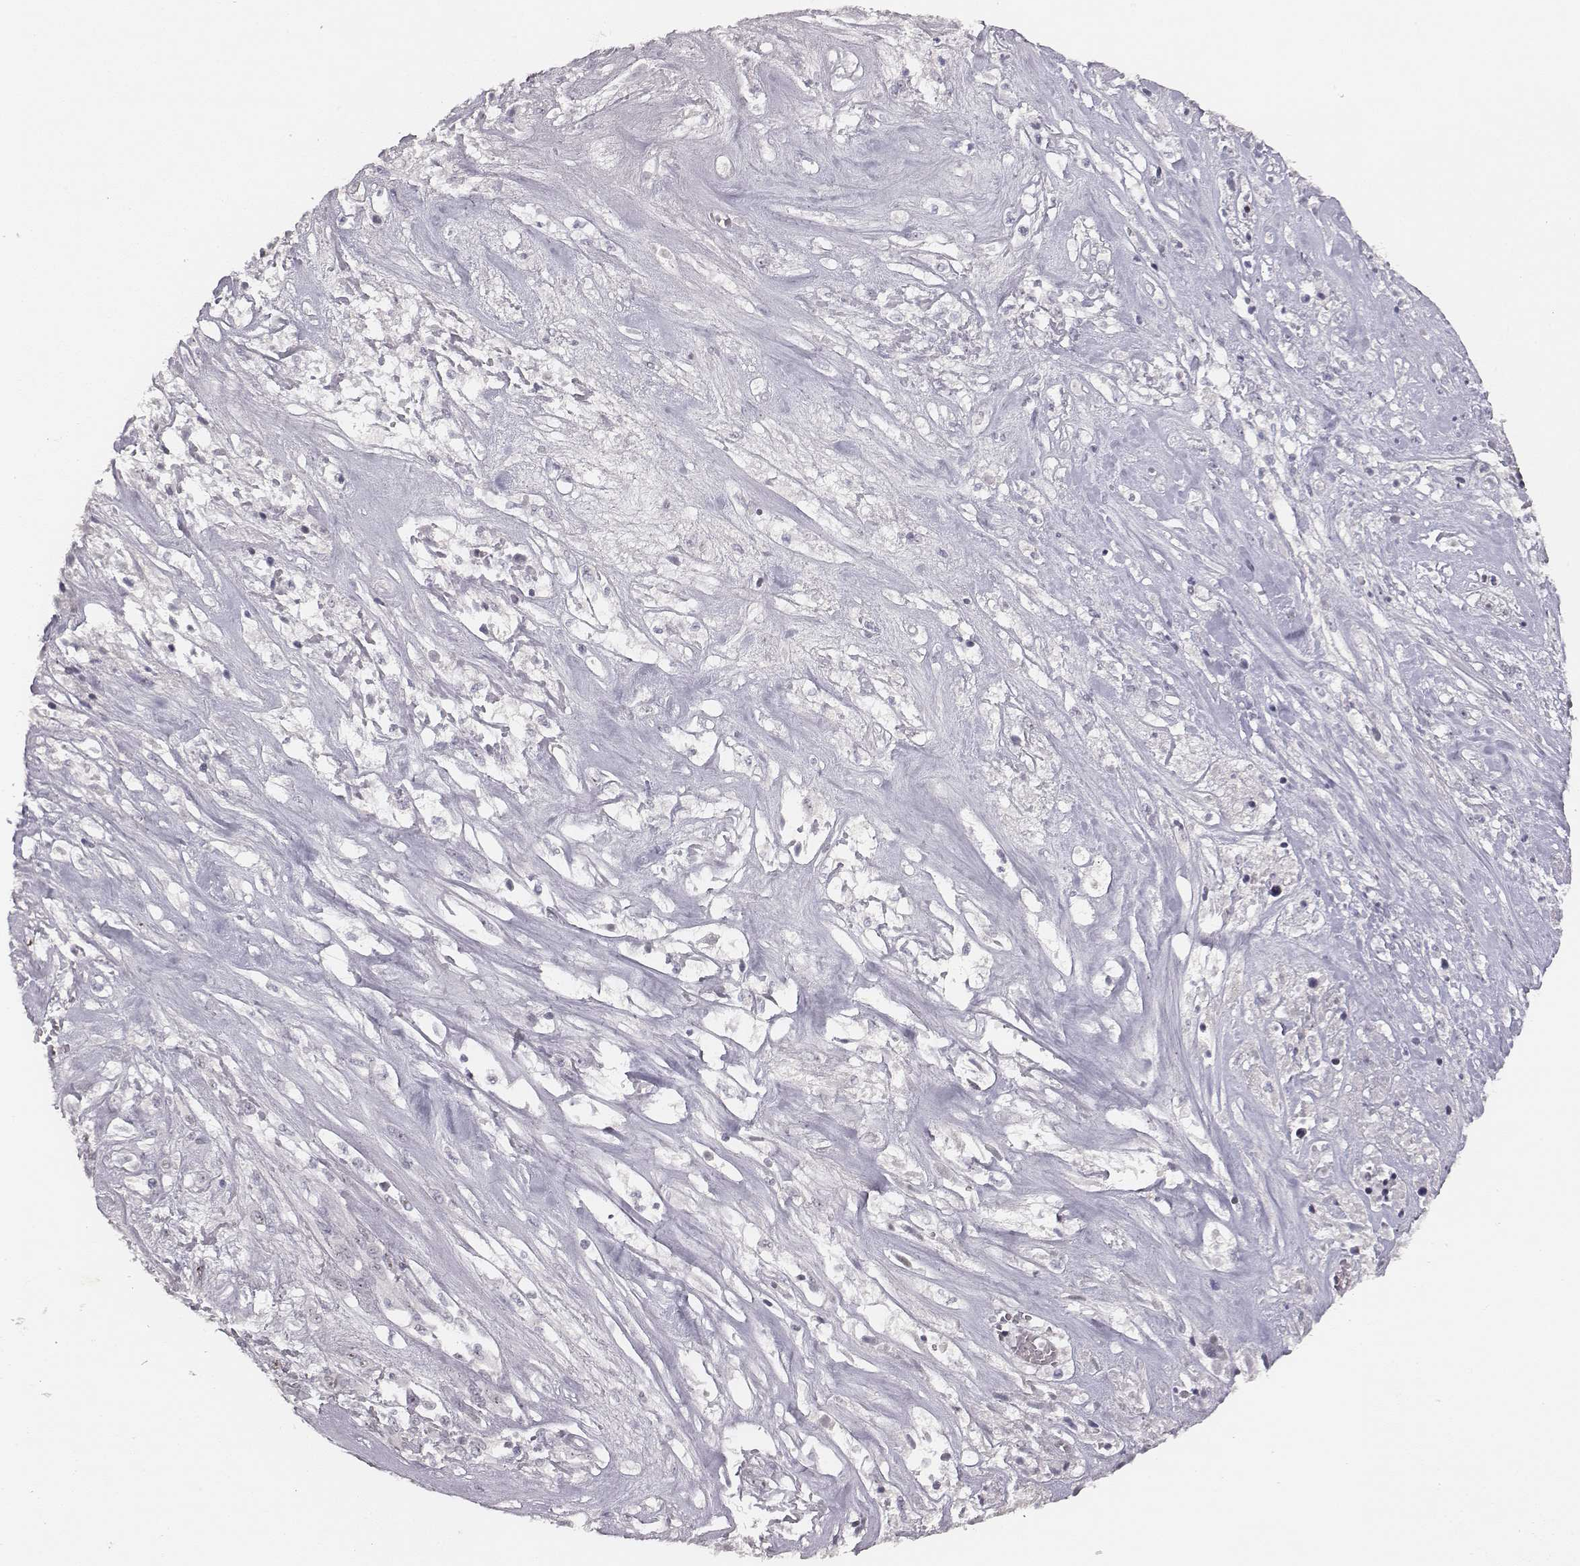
{"staining": {"intensity": "strong", "quantity": "25%-75%", "location": "nuclear"}, "tissue": "melanoma", "cell_type": "Tumor cells", "image_type": "cancer", "snomed": [{"axis": "morphology", "description": "Malignant melanoma, NOS"}, {"axis": "topography", "description": "Skin"}], "caption": "A high-resolution micrograph shows immunohistochemistry (IHC) staining of melanoma, which demonstrates strong nuclear expression in about 25%-75% of tumor cells.", "gene": "NIFK", "patient": {"sex": "female", "age": 91}}